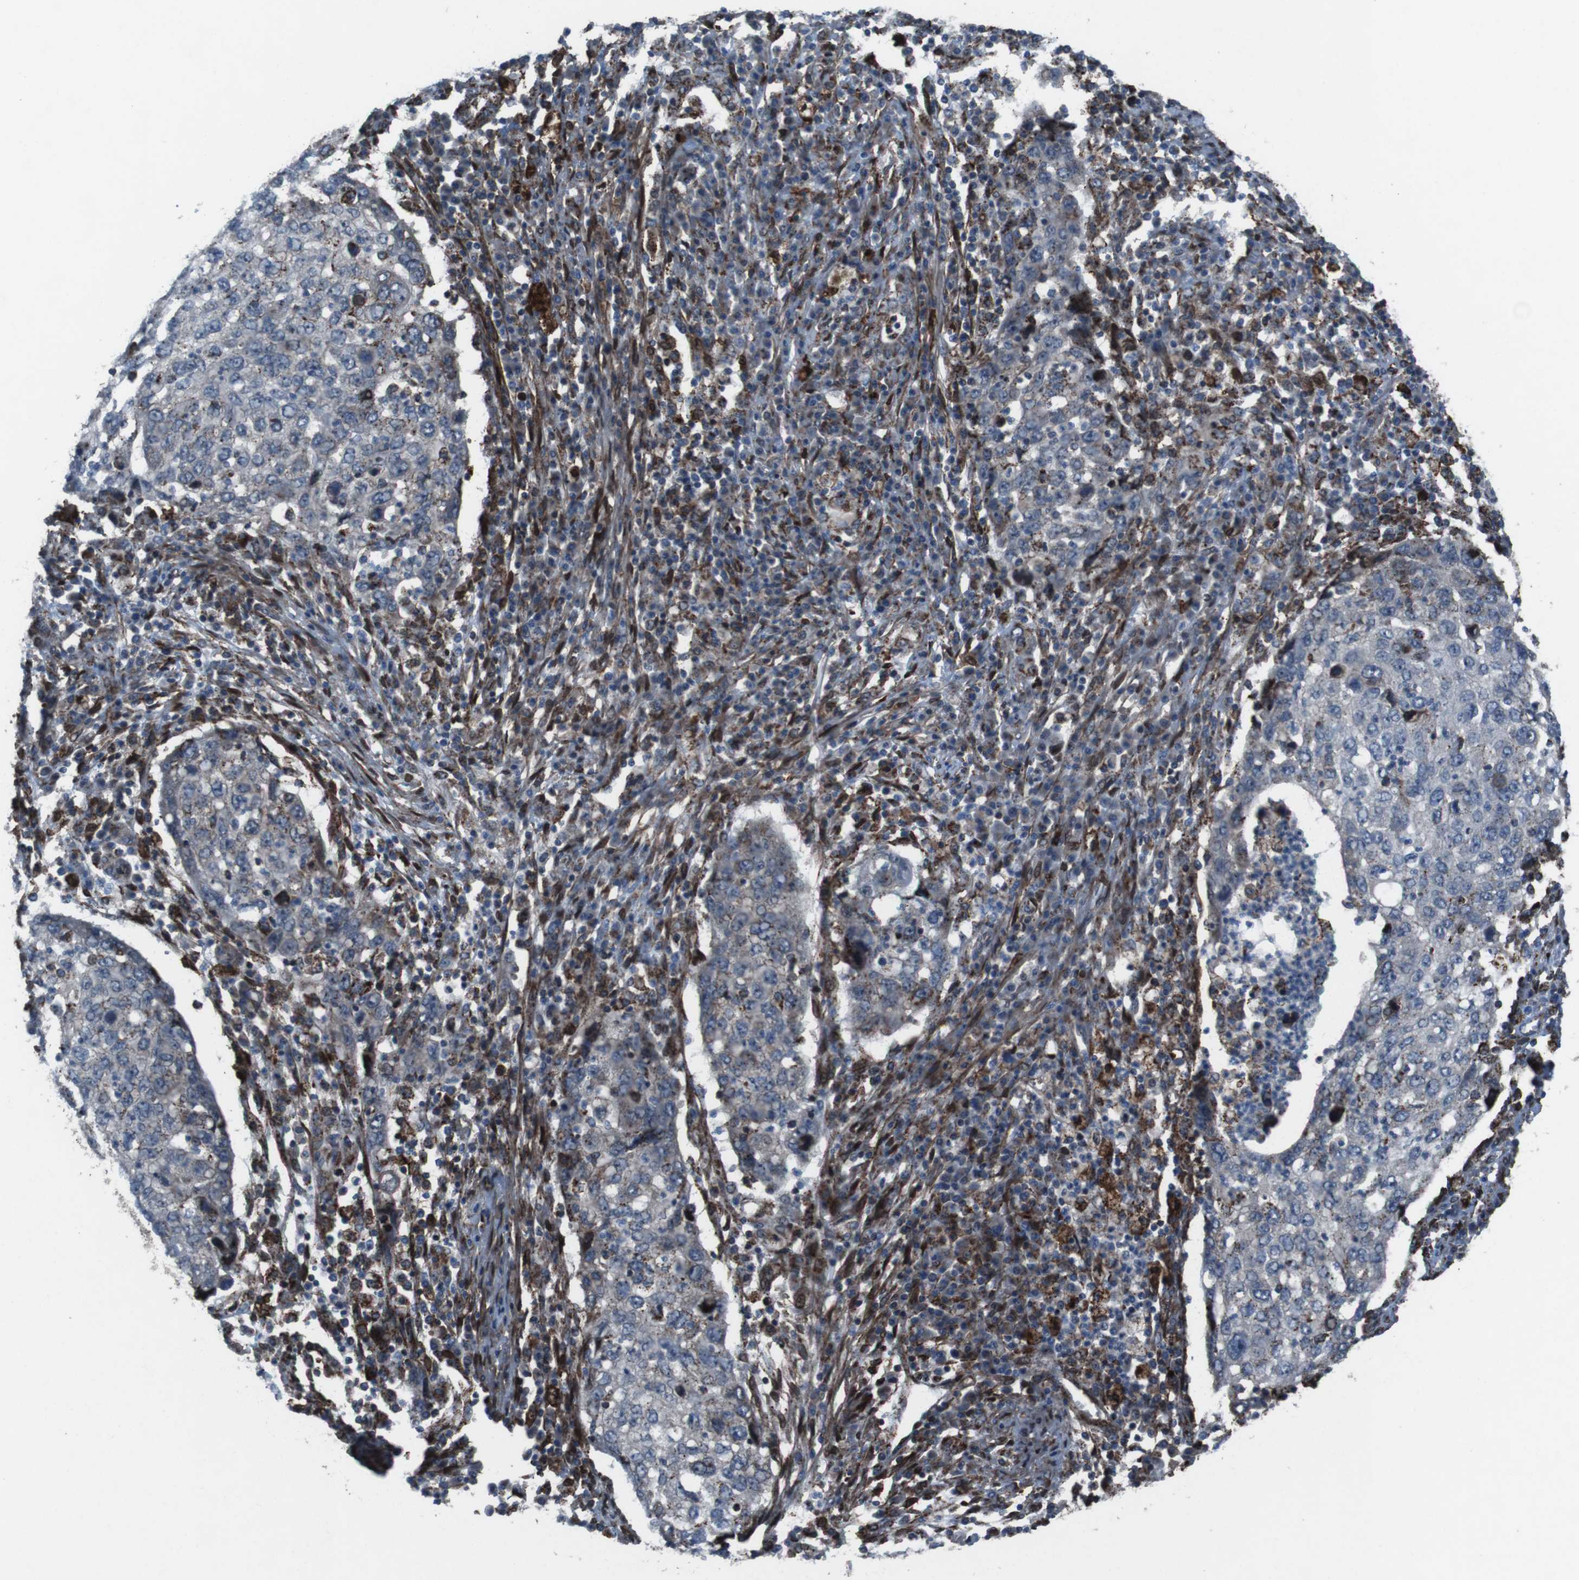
{"staining": {"intensity": "negative", "quantity": "none", "location": "none"}, "tissue": "lung cancer", "cell_type": "Tumor cells", "image_type": "cancer", "snomed": [{"axis": "morphology", "description": "Squamous cell carcinoma, NOS"}, {"axis": "topography", "description": "Lung"}], "caption": "Immunohistochemistry of lung squamous cell carcinoma shows no expression in tumor cells.", "gene": "GDF10", "patient": {"sex": "female", "age": 63}}